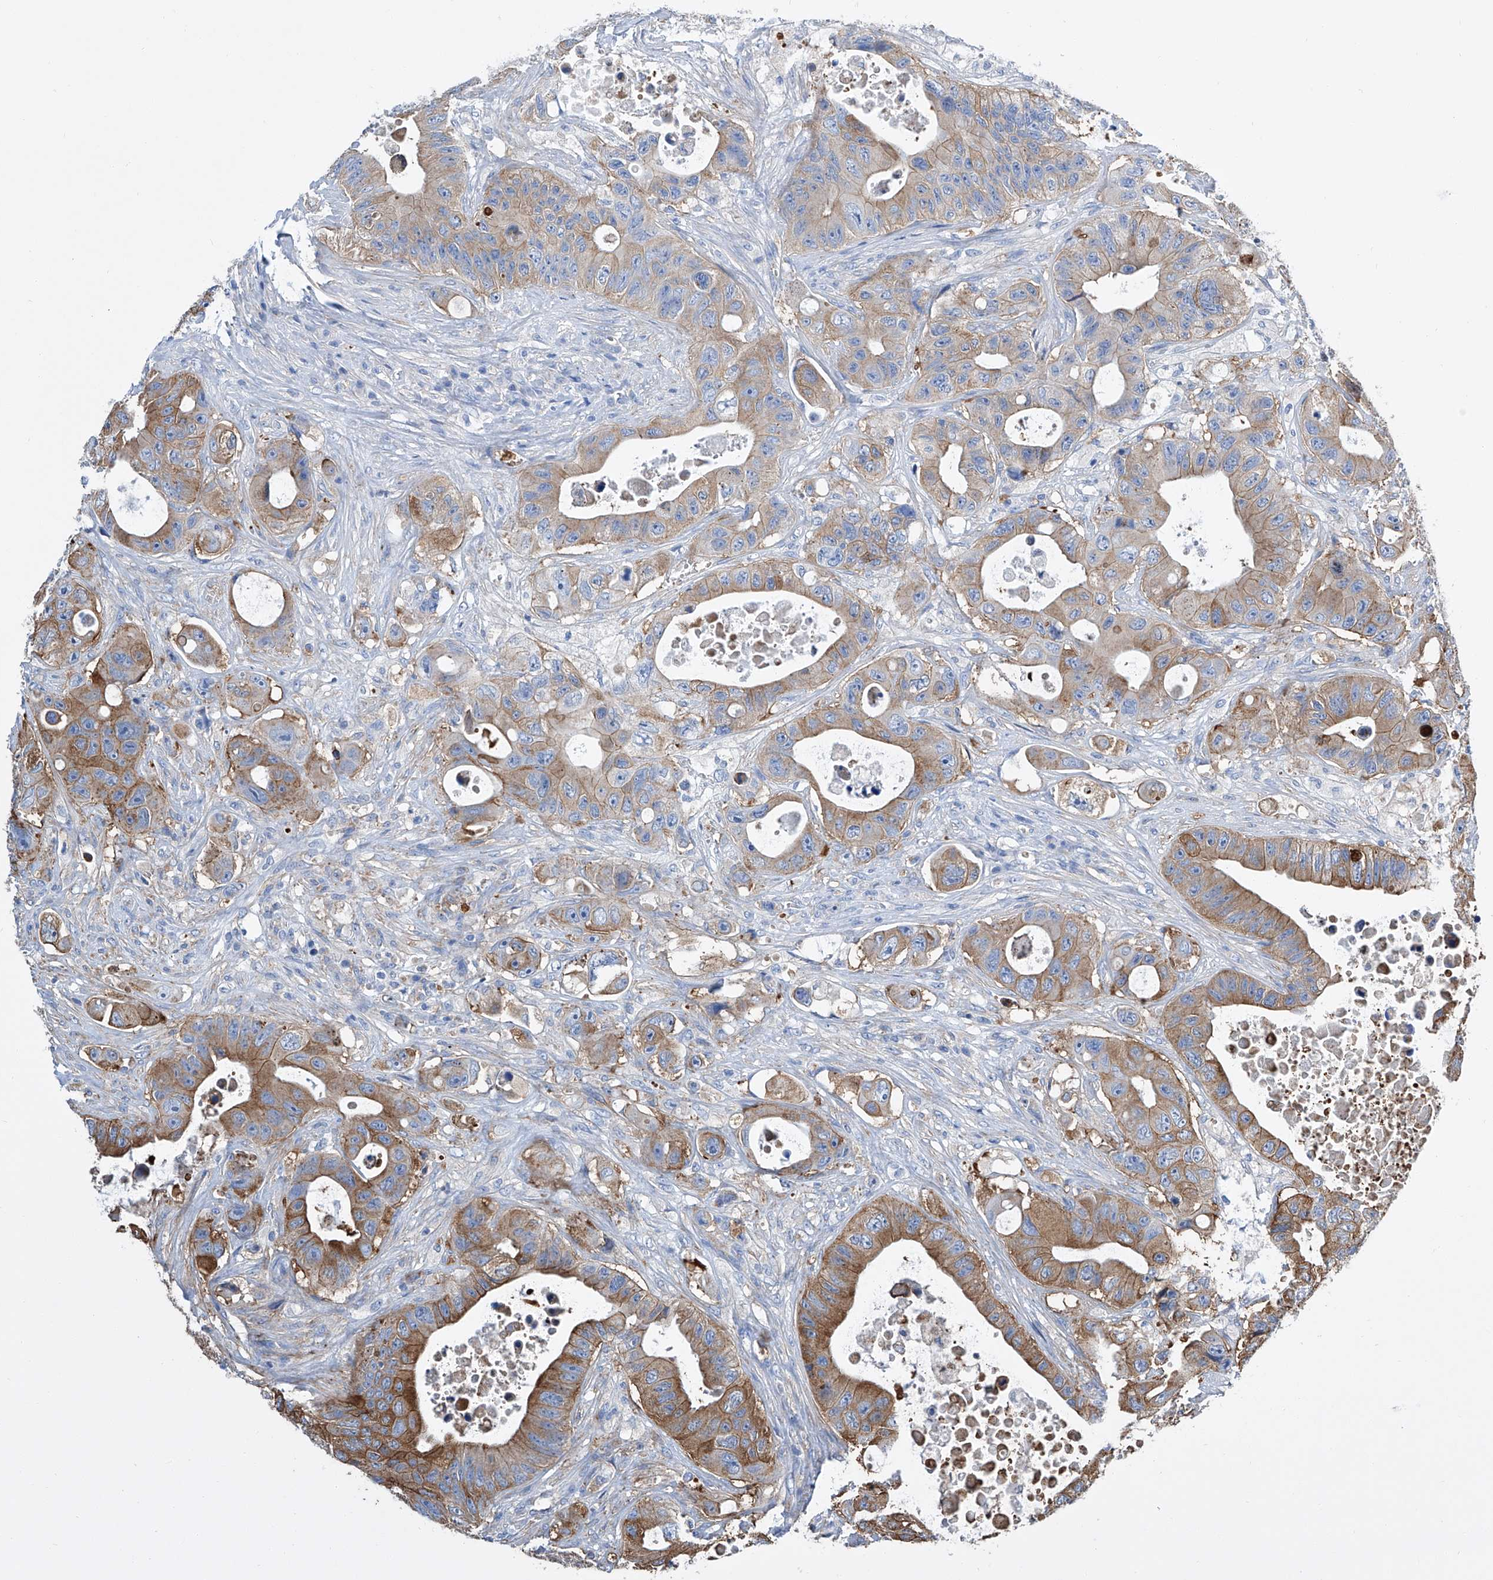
{"staining": {"intensity": "moderate", "quantity": ">75%", "location": "cytoplasmic/membranous"}, "tissue": "colorectal cancer", "cell_type": "Tumor cells", "image_type": "cancer", "snomed": [{"axis": "morphology", "description": "Adenocarcinoma, NOS"}, {"axis": "topography", "description": "Colon"}], "caption": "Adenocarcinoma (colorectal) stained with immunohistochemistry (IHC) reveals moderate cytoplasmic/membranous expression in about >75% of tumor cells.", "gene": "GPT", "patient": {"sex": "female", "age": 46}}